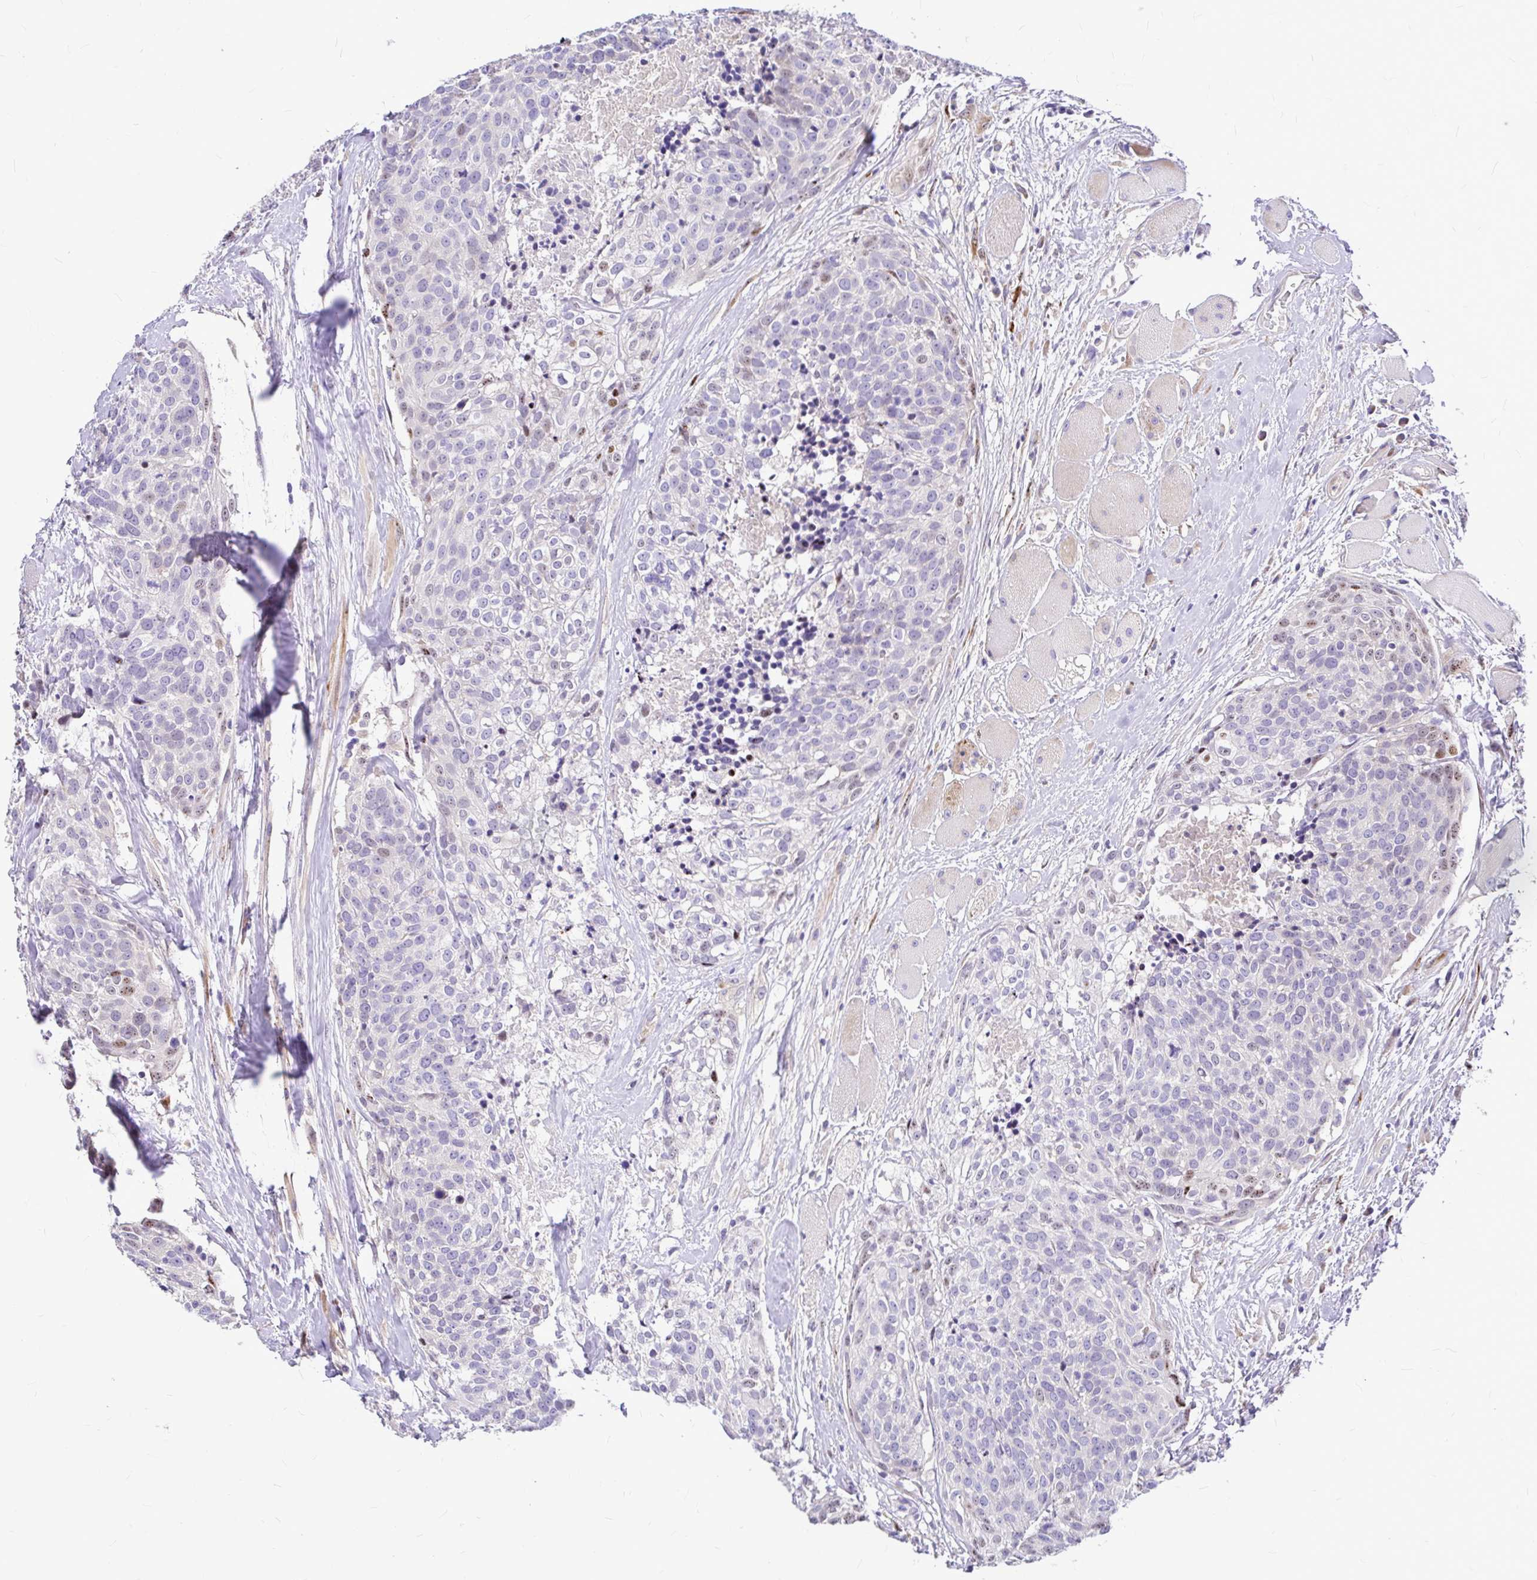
{"staining": {"intensity": "negative", "quantity": "none", "location": "none"}, "tissue": "head and neck cancer", "cell_type": "Tumor cells", "image_type": "cancer", "snomed": [{"axis": "morphology", "description": "Squamous cell carcinoma, NOS"}, {"axis": "topography", "description": "Oral tissue"}, {"axis": "topography", "description": "Head-Neck"}], "caption": "Image shows no significant protein expression in tumor cells of head and neck cancer.", "gene": "GABBR2", "patient": {"sex": "male", "age": 64}}